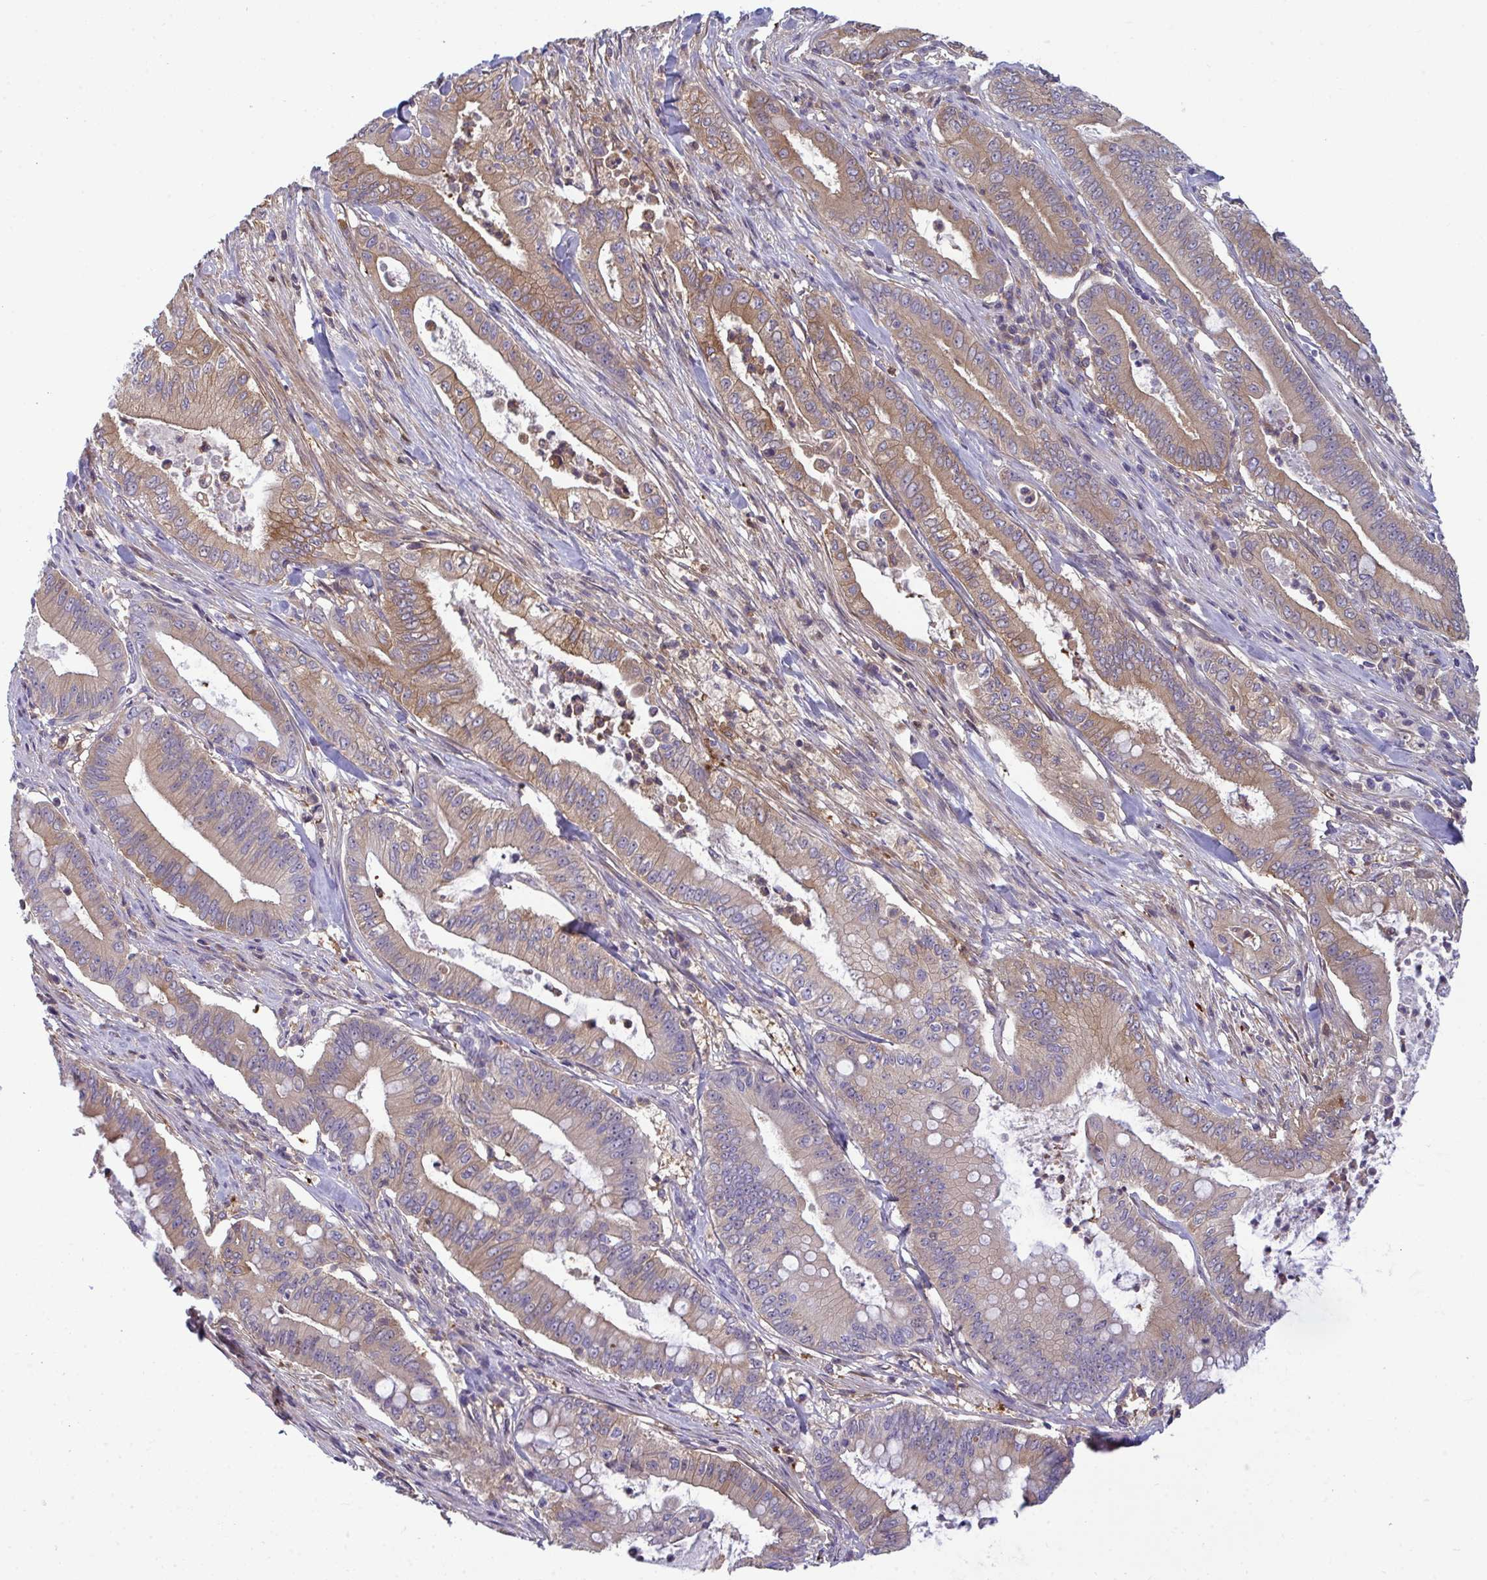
{"staining": {"intensity": "moderate", "quantity": ">75%", "location": "cytoplasmic/membranous"}, "tissue": "pancreatic cancer", "cell_type": "Tumor cells", "image_type": "cancer", "snomed": [{"axis": "morphology", "description": "Adenocarcinoma, NOS"}, {"axis": "topography", "description": "Pancreas"}], "caption": "Tumor cells reveal moderate cytoplasmic/membranous expression in approximately >75% of cells in pancreatic cancer (adenocarcinoma).", "gene": "SLC30A6", "patient": {"sex": "male", "age": 71}}